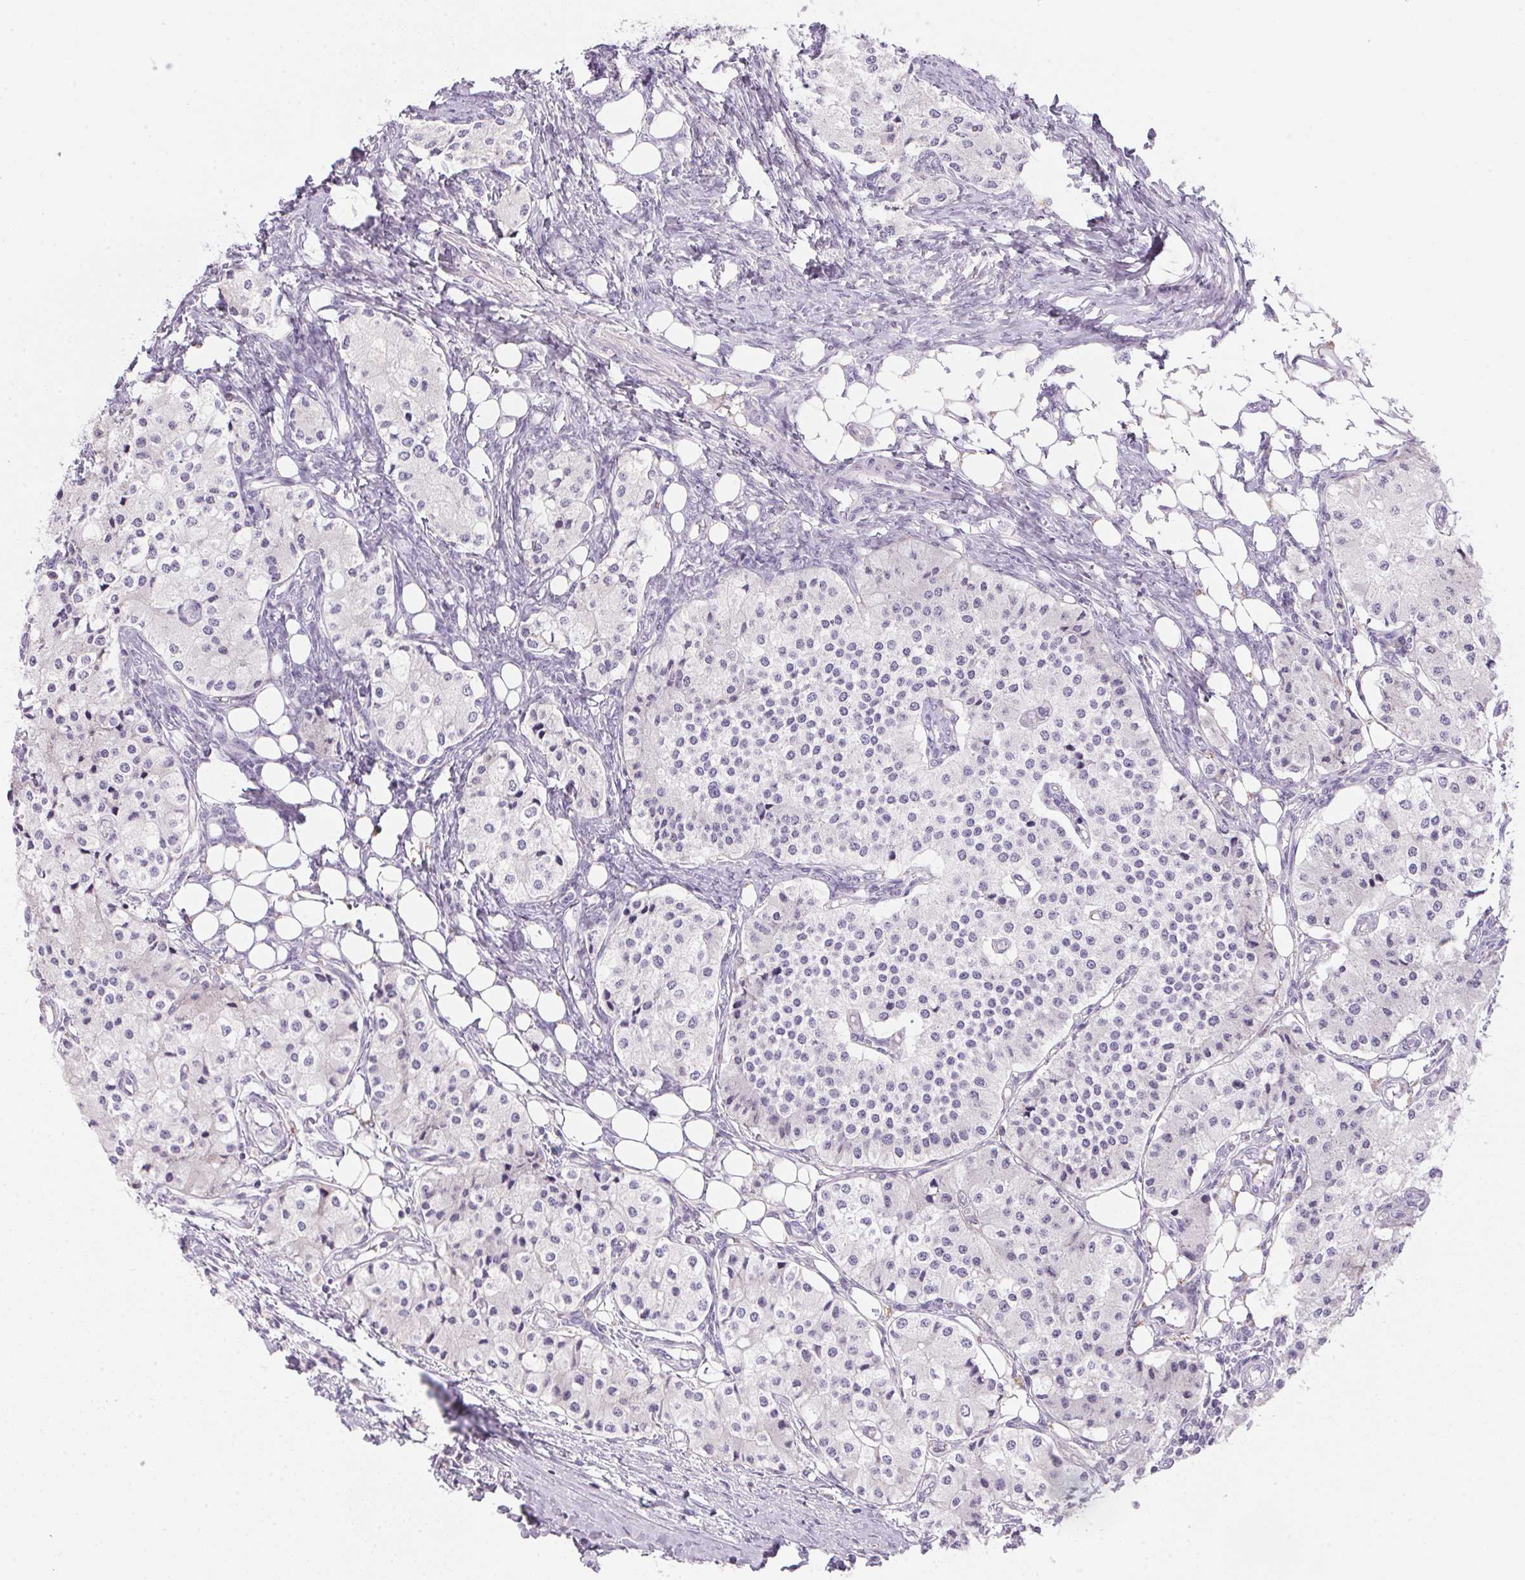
{"staining": {"intensity": "negative", "quantity": "none", "location": "none"}, "tissue": "carcinoid", "cell_type": "Tumor cells", "image_type": "cancer", "snomed": [{"axis": "morphology", "description": "Carcinoid, malignant, NOS"}, {"axis": "topography", "description": "Colon"}], "caption": "This is an immunohistochemistry micrograph of human carcinoid (malignant). There is no expression in tumor cells.", "gene": "ECPAS", "patient": {"sex": "female", "age": 52}}